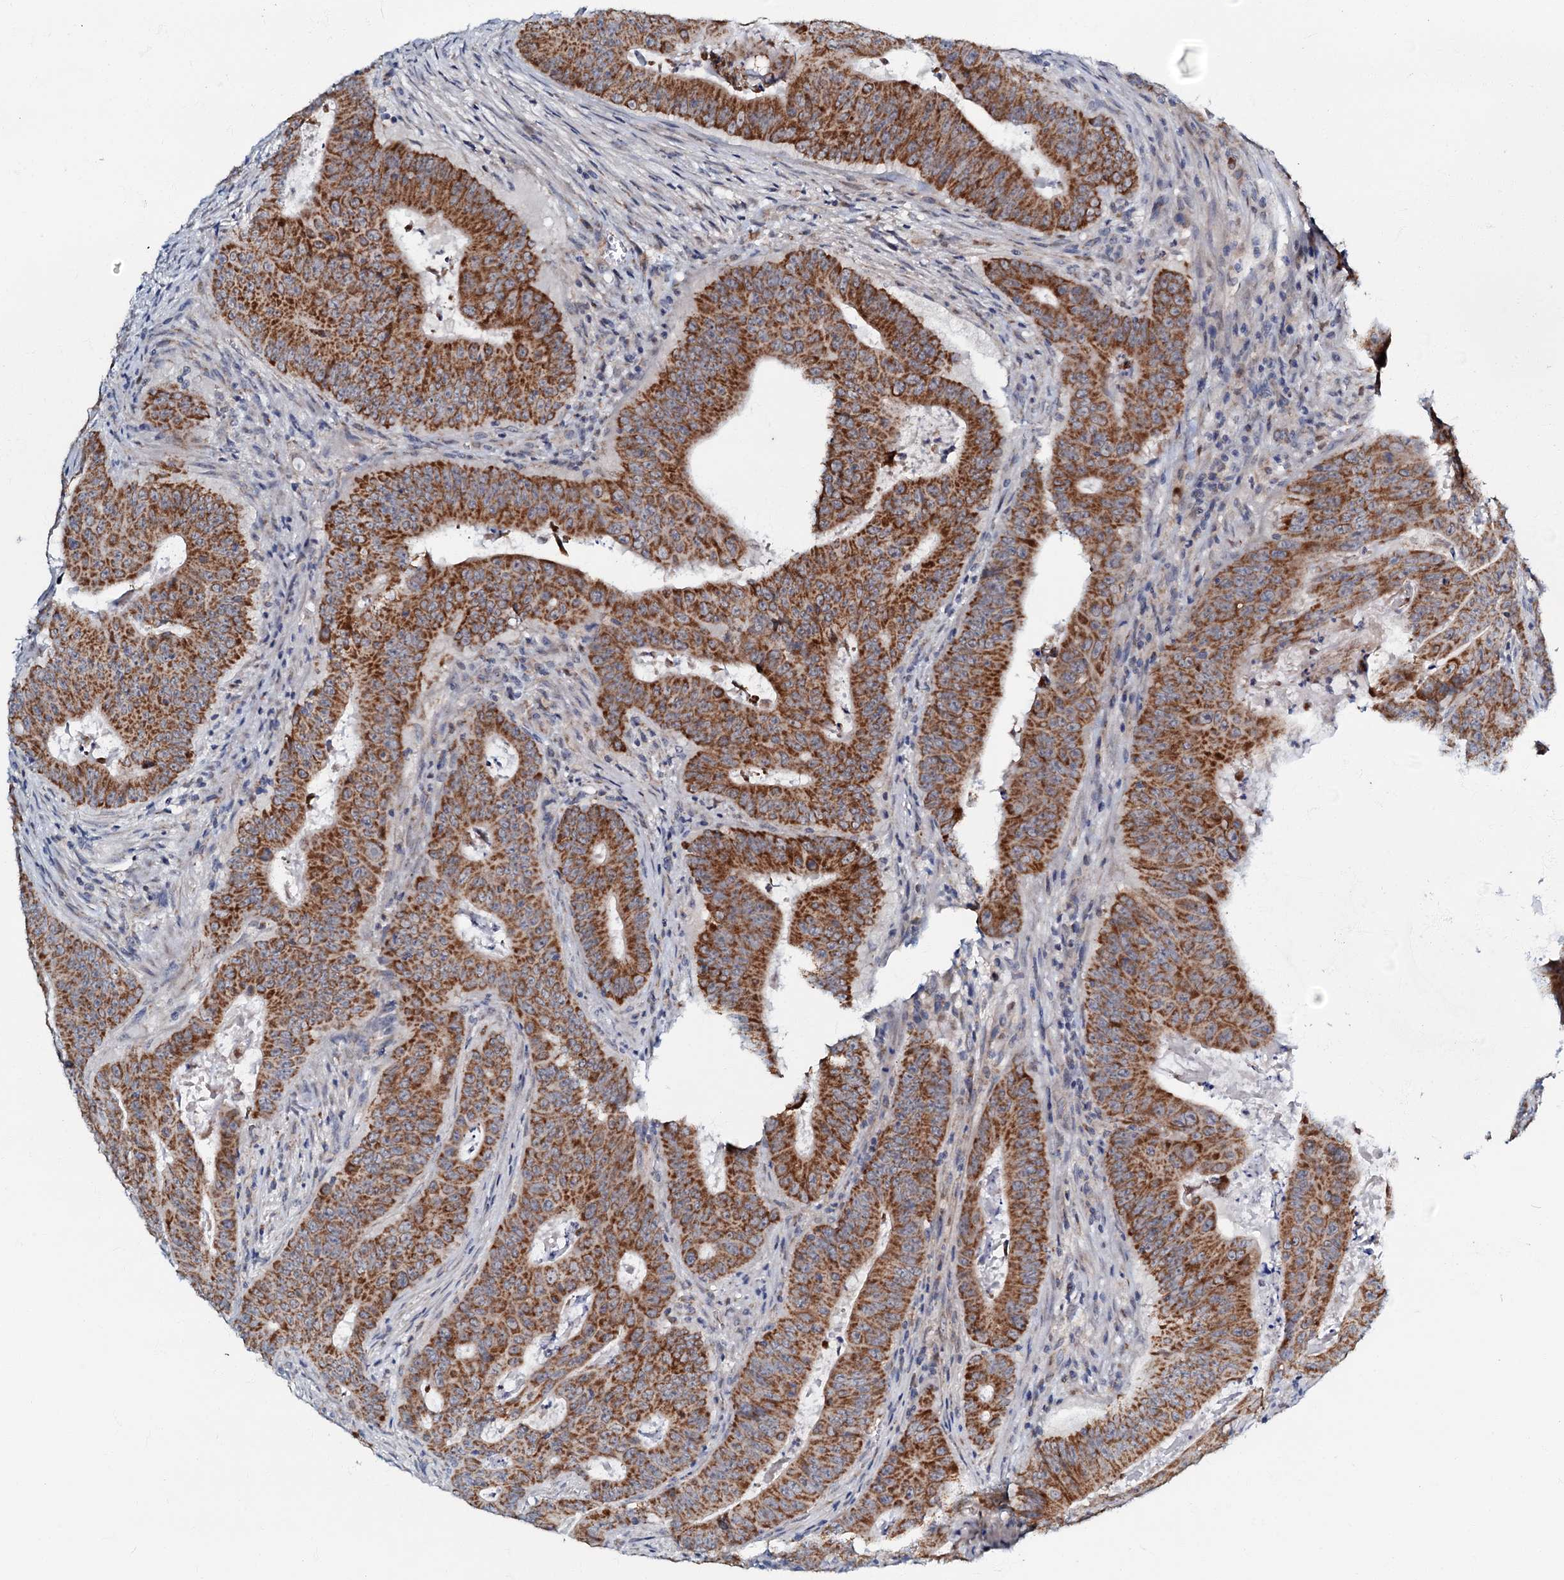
{"staining": {"intensity": "strong", "quantity": ">75%", "location": "cytoplasmic/membranous"}, "tissue": "colorectal cancer", "cell_type": "Tumor cells", "image_type": "cancer", "snomed": [{"axis": "morphology", "description": "Adenocarcinoma, NOS"}, {"axis": "topography", "description": "Rectum"}], "caption": "Colorectal cancer stained with IHC shows strong cytoplasmic/membranous staining in about >75% of tumor cells. The protein is shown in brown color, while the nuclei are stained blue.", "gene": "MRPL51", "patient": {"sex": "female", "age": 75}}